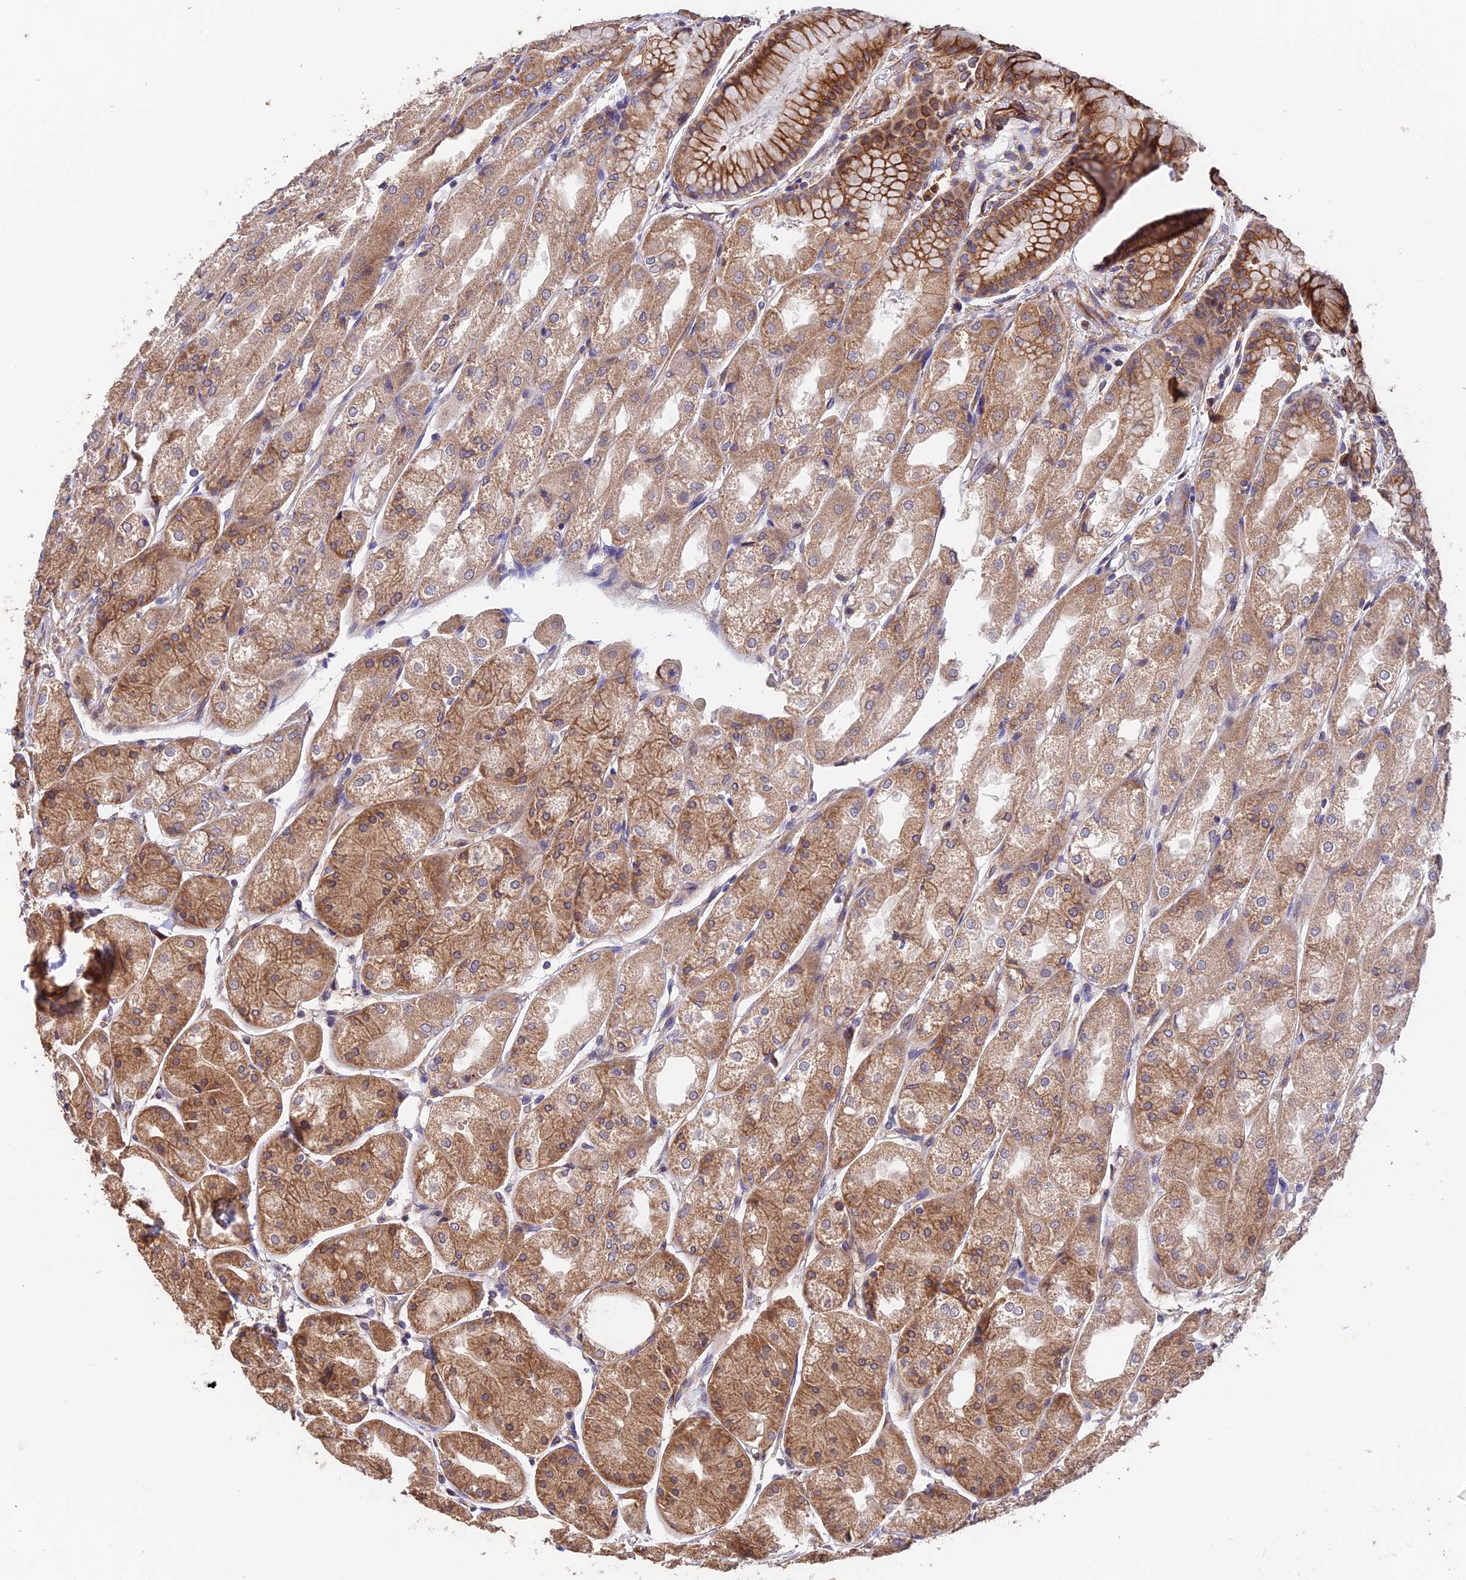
{"staining": {"intensity": "moderate", "quantity": ">75%", "location": "cytoplasmic/membranous"}, "tissue": "stomach", "cell_type": "Glandular cells", "image_type": "normal", "snomed": [{"axis": "morphology", "description": "Normal tissue, NOS"}, {"axis": "topography", "description": "Stomach, upper"}], "caption": "Immunohistochemical staining of benign stomach displays moderate cytoplasmic/membranous protein staining in approximately >75% of glandular cells. The protein of interest is stained brown, and the nuclei are stained in blue (DAB IHC with brightfield microscopy, high magnification).", "gene": "EMC3", "patient": {"sex": "male", "age": 72}}